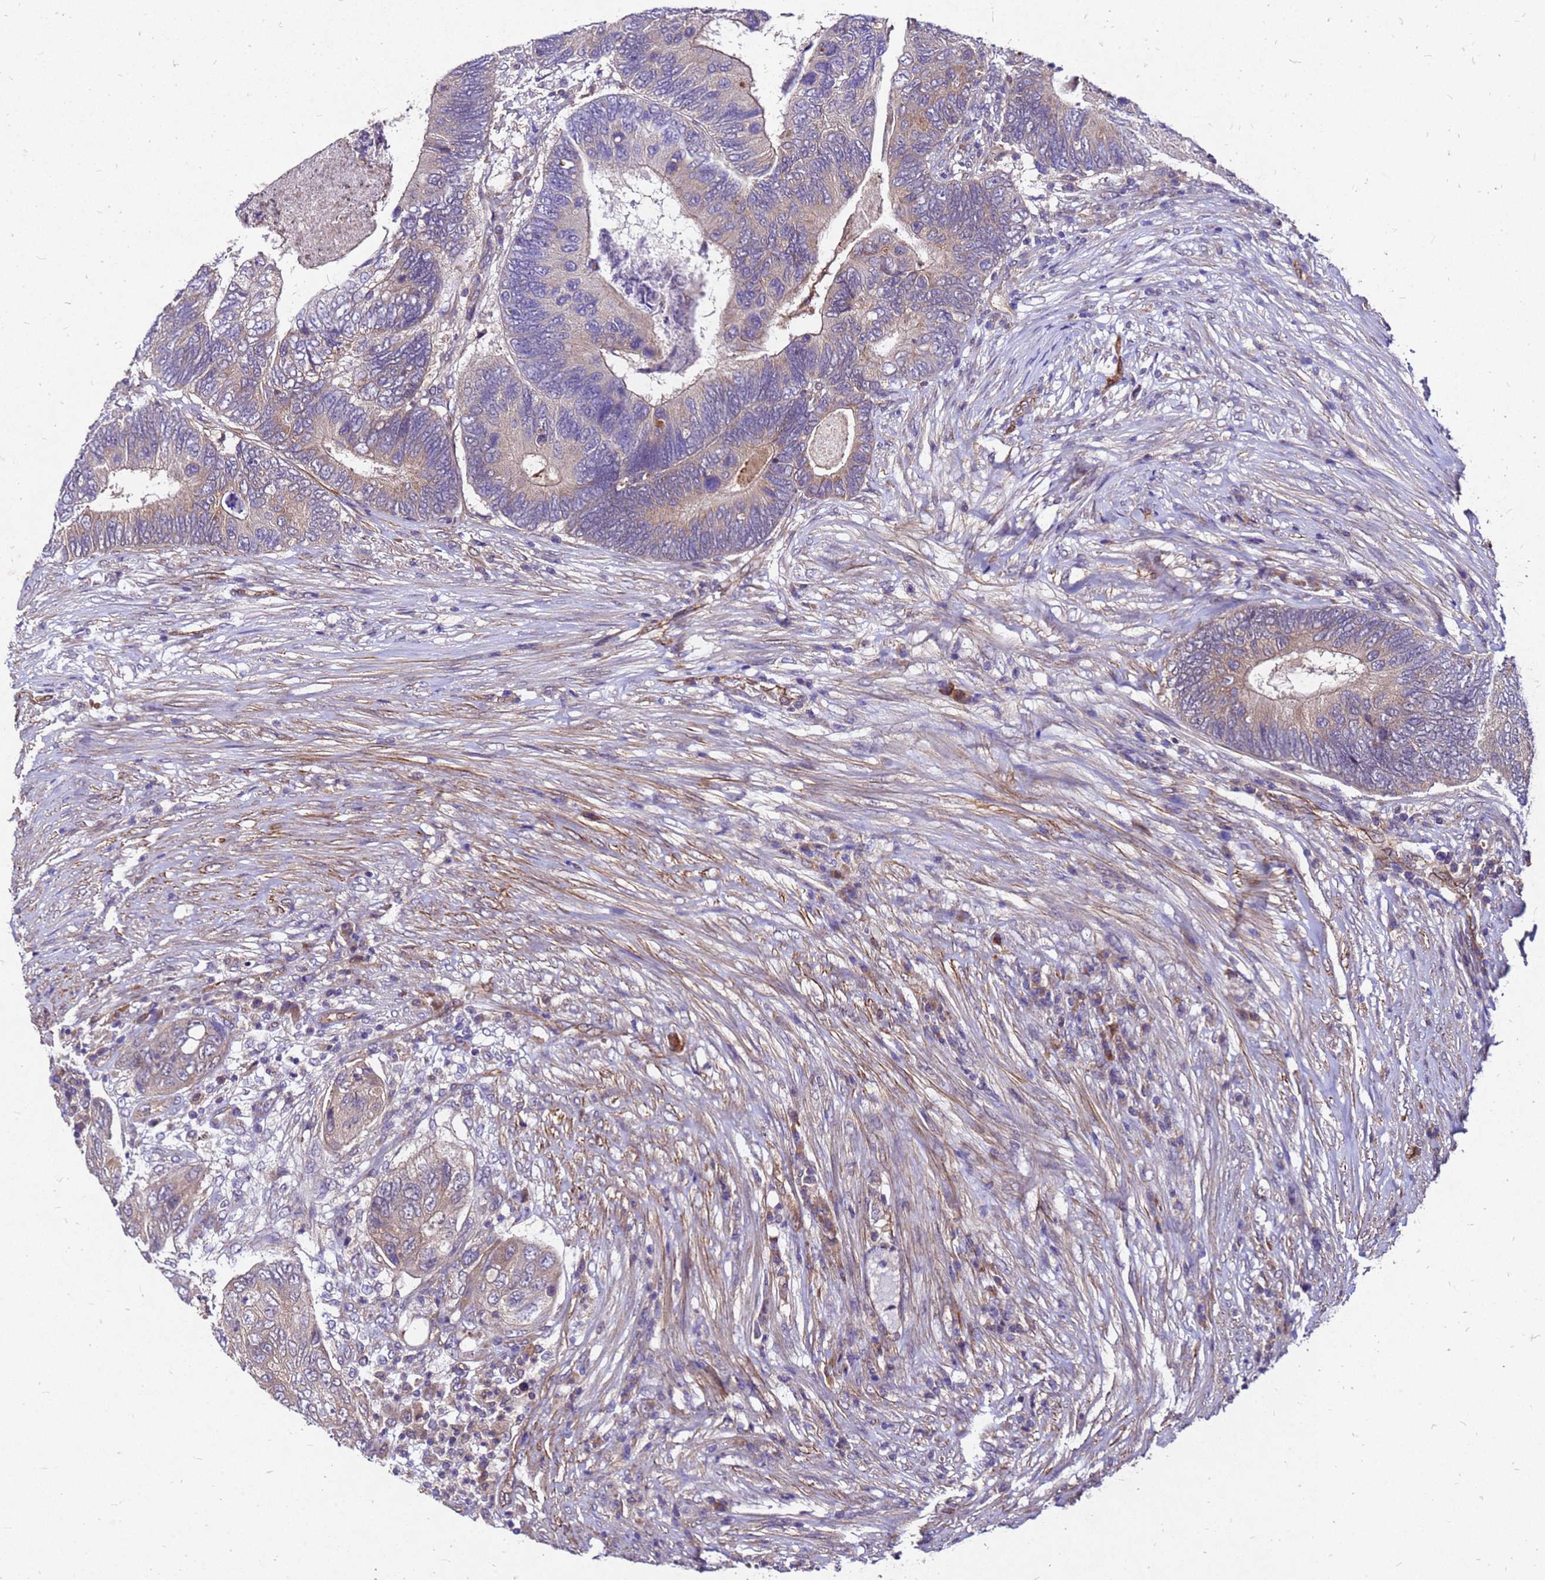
{"staining": {"intensity": "weak", "quantity": "<25%", "location": "cytoplasmic/membranous"}, "tissue": "colorectal cancer", "cell_type": "Tumor cells", "image_type": "cancer", "snomed": [{"axis": "morphology", "description": "Adenocarcinoma, NOS"}, {"axis": "topography", "description": "Colon"}], "caption": "Tumor cells show no significant positivity in adenocarcinoma (colorectal).", "gene": "DUSP23", "patient": {"sex": "female", "age": 67}}